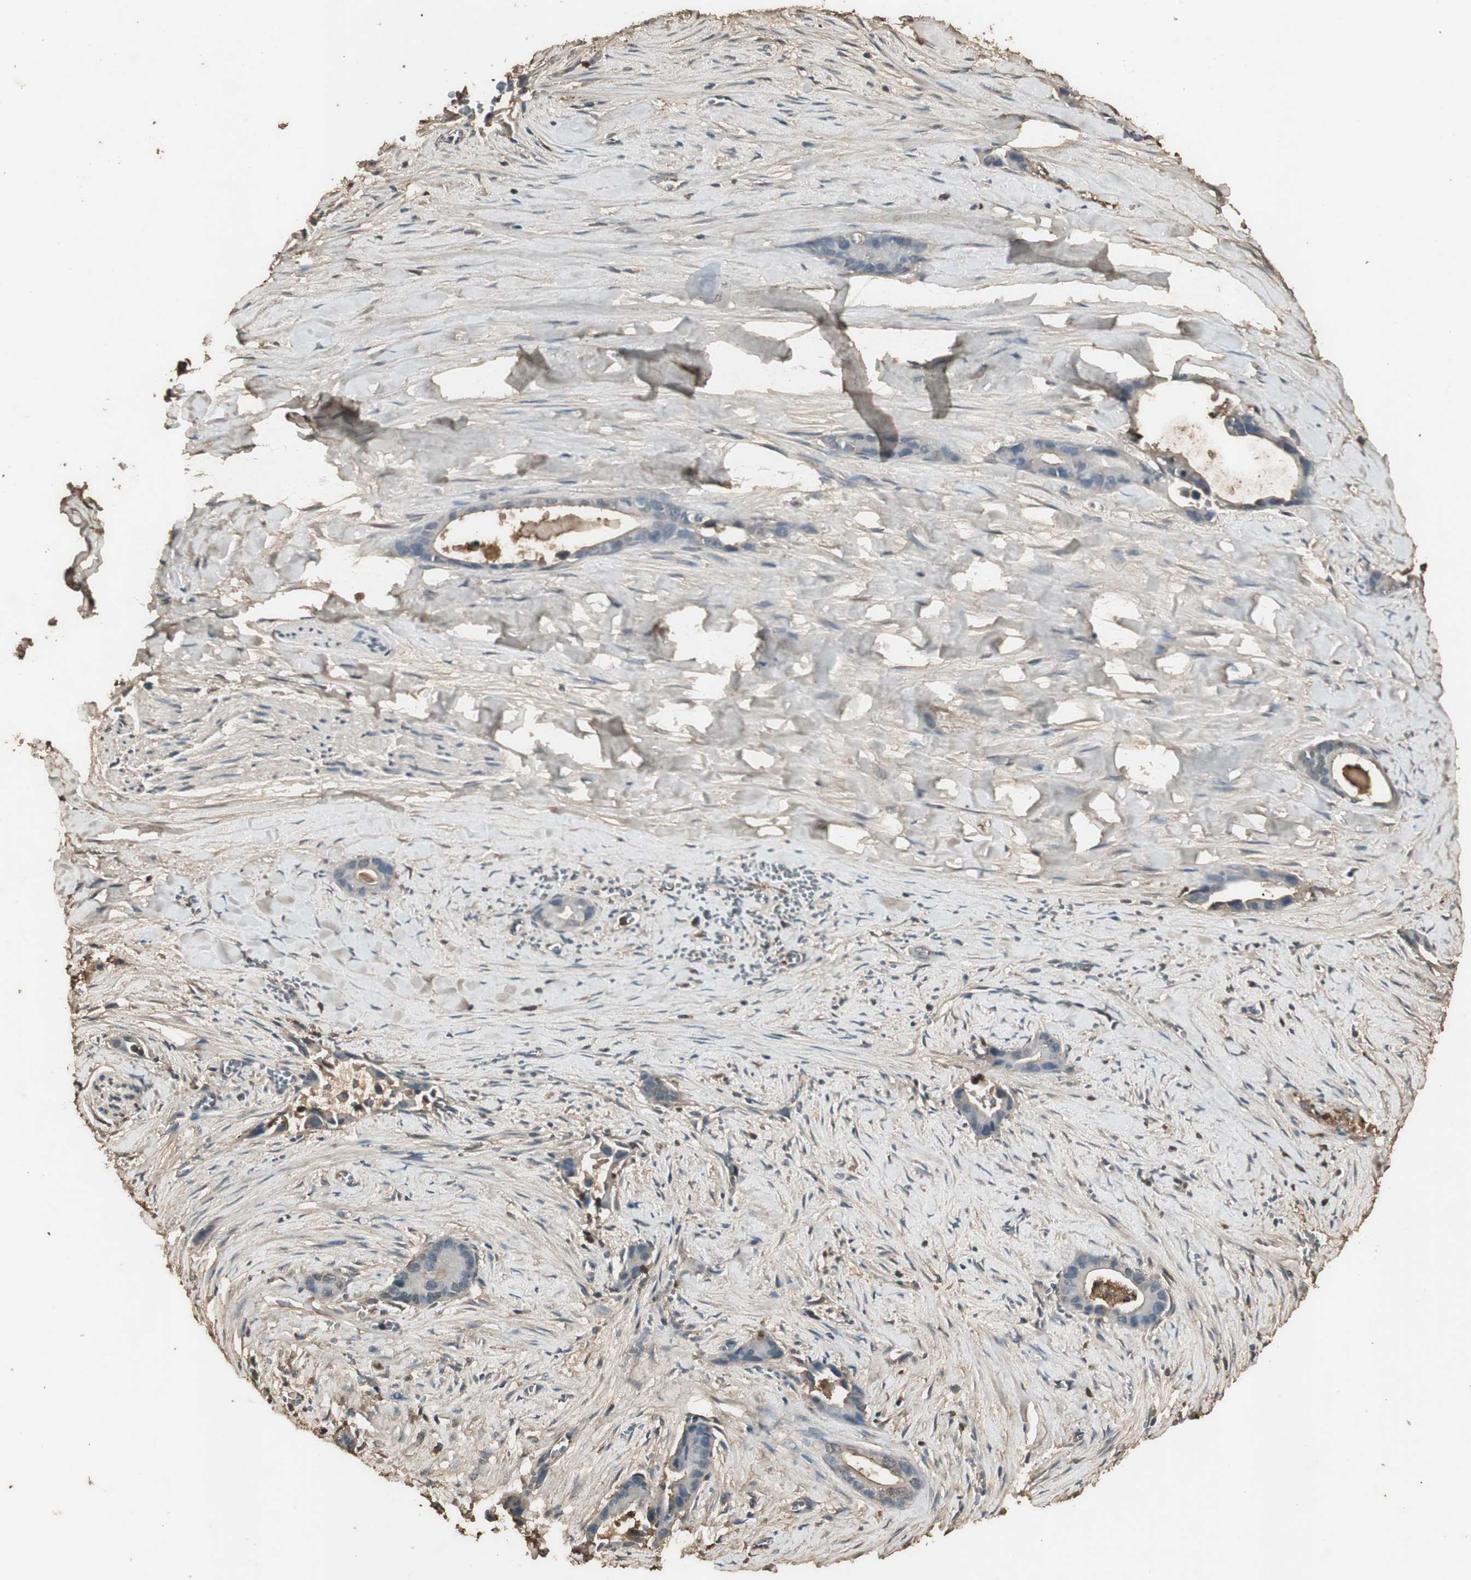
{"staining": {"intensity": "moderate", "quantity": "<25%", "location": "cytoplasmic/membranous"}, "tissue": "liver cancer", "cell_type": "Tumor cells", "image_type": "cancer", "snomed": [{"axis": "morphology", "description": "Cholangiocarcinoma"}, {"axis": "topography", "description": "Liver"}], "caption": "Immunohistochemistry (IHC) image of neoplastic tissue: liver cancer stained using IHC reveals low levels of moderate protein expression localized specifically in the cytoplasmic/membranous of tumor cells, appearing as a cytoplasmic/membranous brown color.", "gene": "MMP14", "patient": {"sex": "female", "age": 55}}